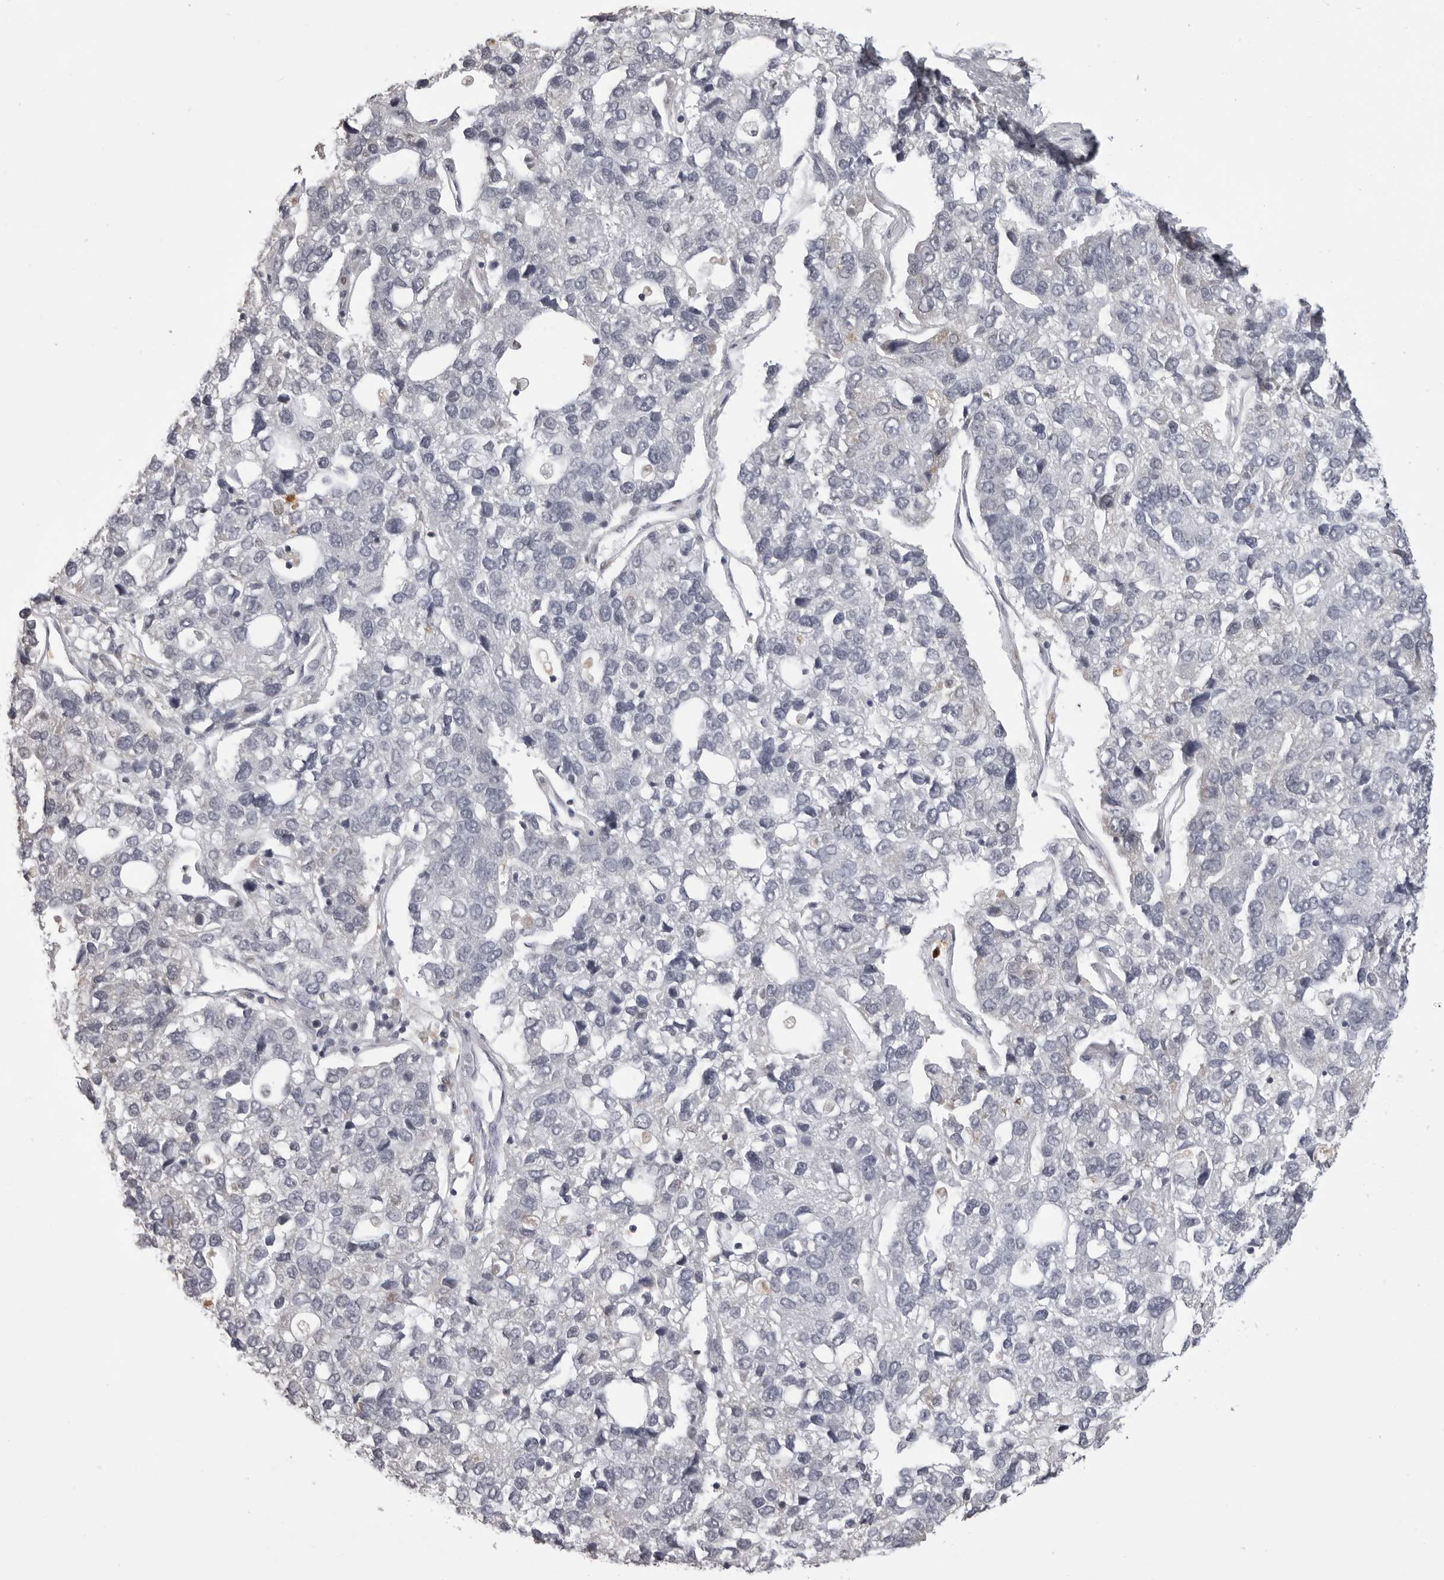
{"staining": {"intensity": "negative", "quantity": "none", "location": "none"}, "tissue": "pancreatic cancer", "cell_type": "Tumor cells", "image_type": "cancer", "snomed": [{"axis": "morphology", "description": "Adenocarcinoma, NOS"}, {"axis": "topography", "description": "Pancreas"}], "caption": "A high-resolution histopathology image shows IHC staining of pancreatic cancer, which shows no significant expression in tumor cells.", "gene": "IL31", "patient": {"sex": "female", "age": 61}}